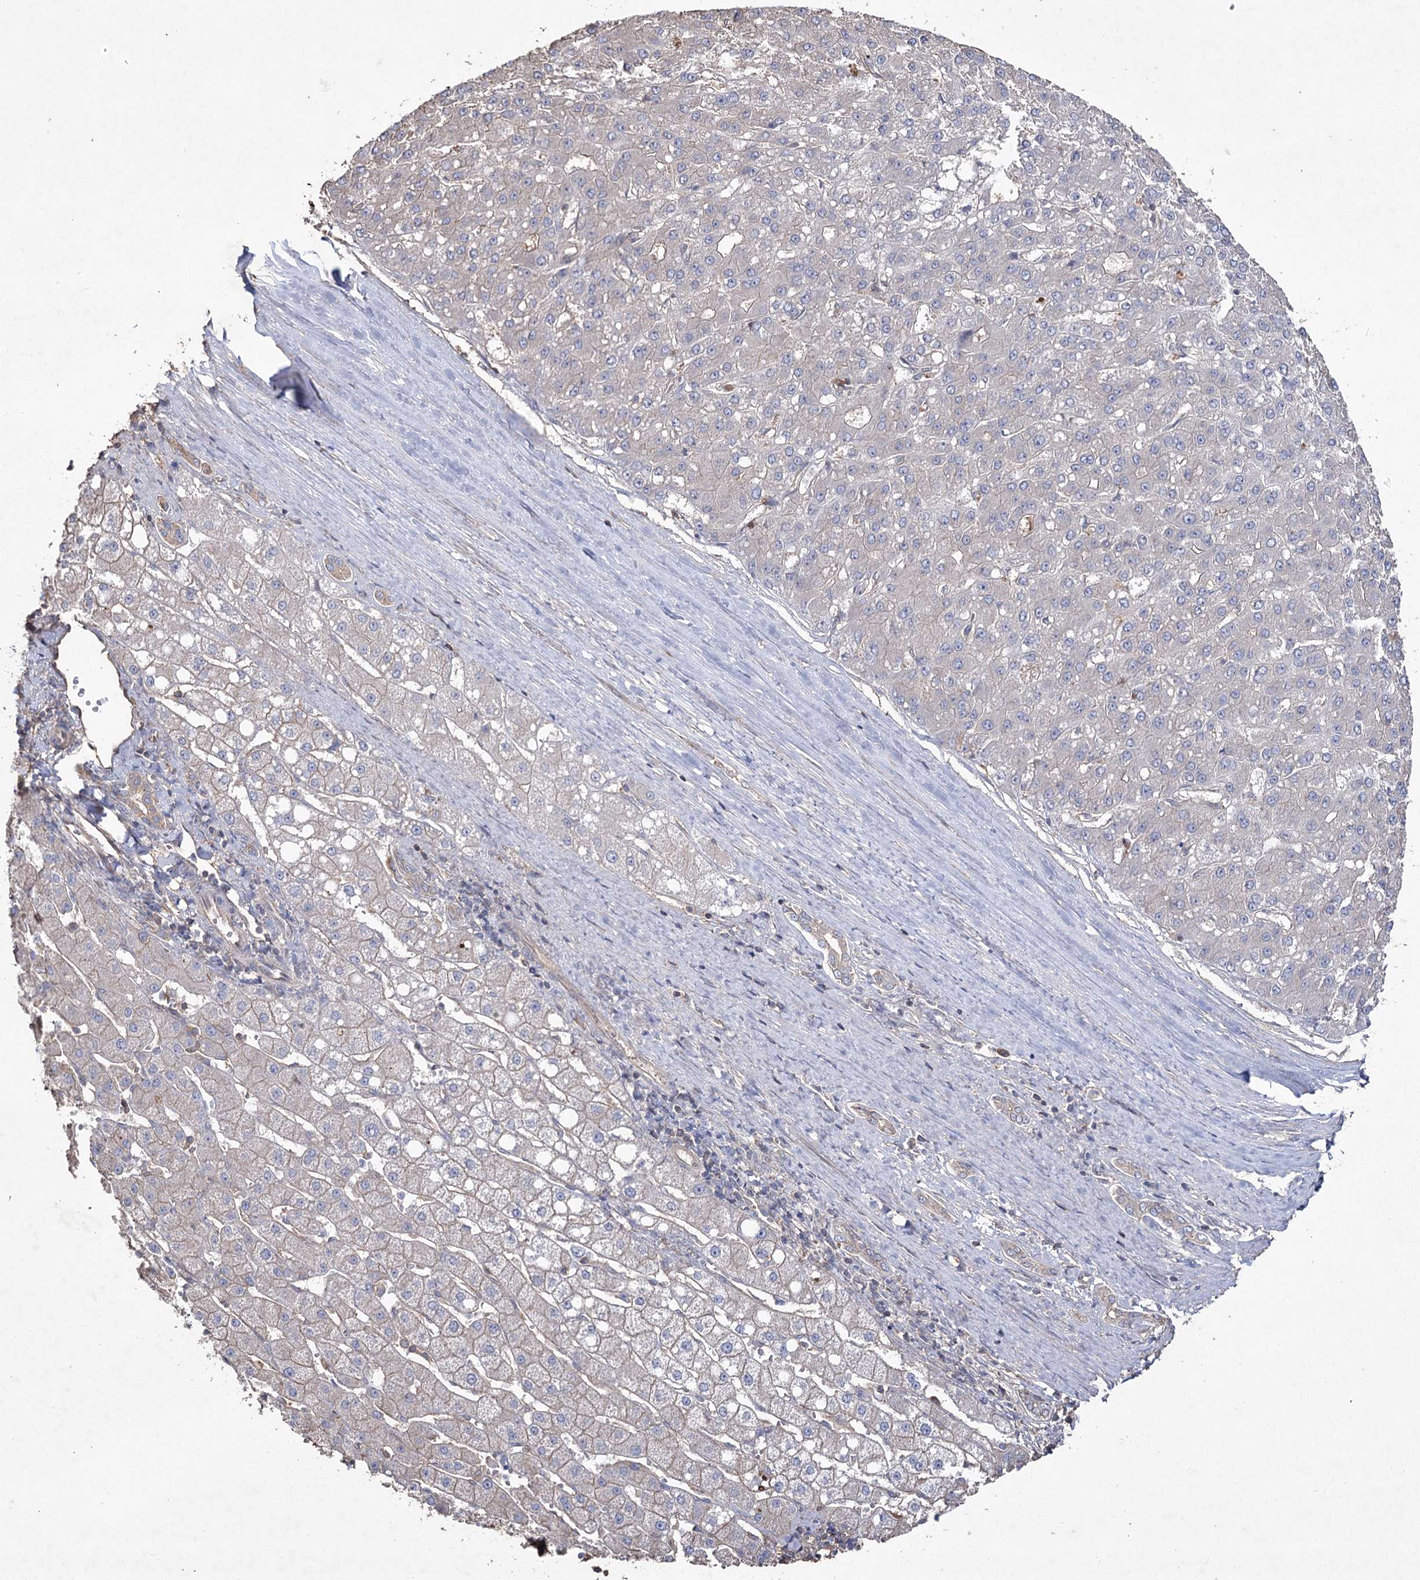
{"staining": {"intensity": "negative", "quantity": "none", "location": "none"}, "tissue": "liver cancer", "cell_type": "Tumor cells", "image_type": "cancer", "snomed": [{"axis": "morphology", "description": "Carcinoma, Hepatocellular, NOS"}, {"axis": "topography", "description": "Liver"}], "caption": "Human liver cancer (hepatocellular carcinoma) stained for a protein using IHC shows no staining in tumor cells.", "gene": "FAM13B", "patient": {"sex": "male", "age": 67}}